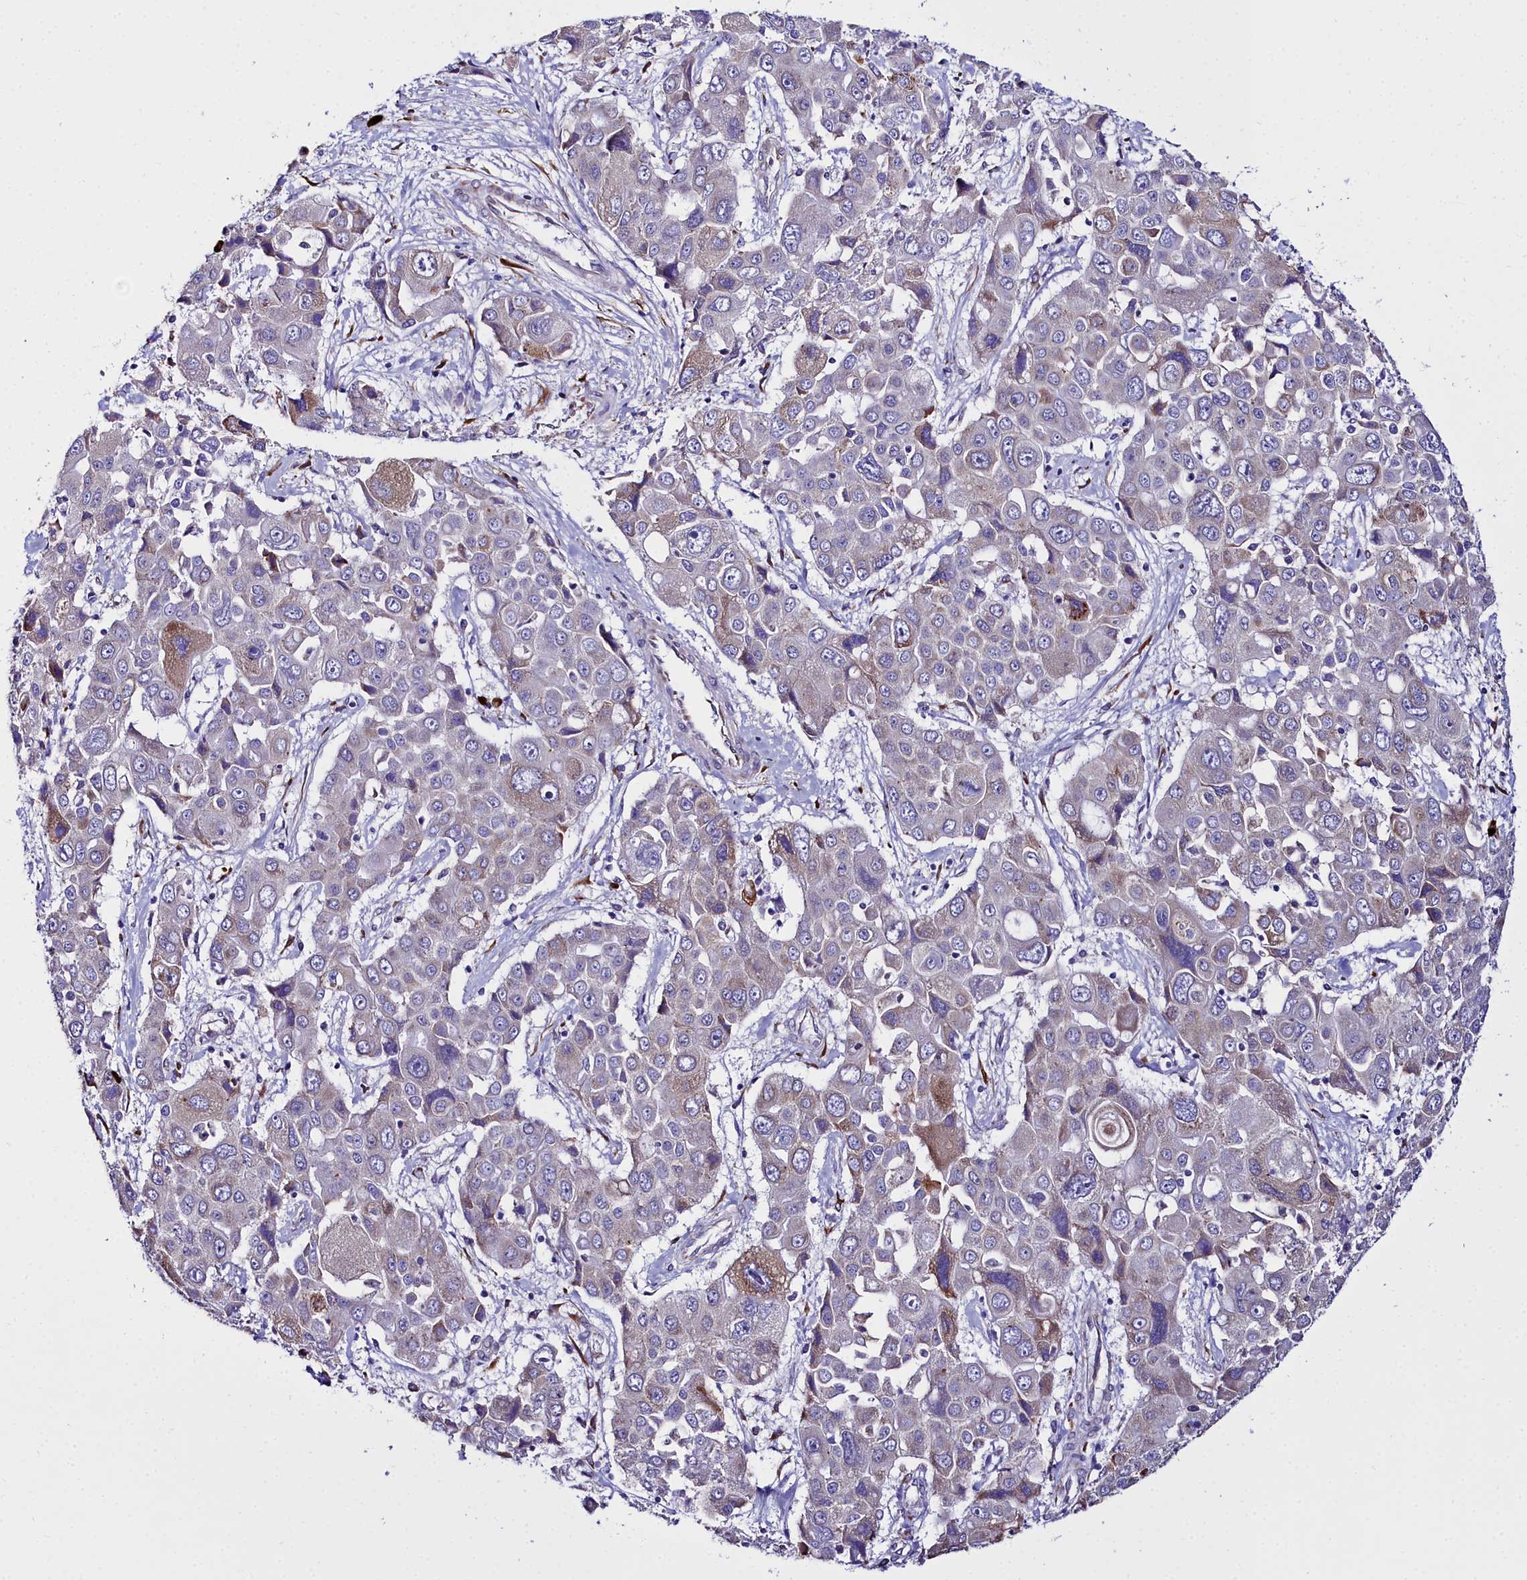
{"staining": {"intensity": "moderate", "quantity": "<25%", "location": "cytoplasmic/membranous"}, "tissue": "liver cancer", "cell_type": "Tumor cells", "image_type": "cancer", "snomed": [{"axis": "morphology", "description": "Cholangiocarcinoma"}, {"axis": "topography", "description": "Liver"}], "caption": "The immunohistochemical stain shows moderate cytoplasmic/membranous positivity in tumor cells of liver cancer (cholangiocarcinoma) tissue. (brown staining indicates protein expression, while blue staining denotes nuclei).", "gene": "TXNDC5", "patient": {"sex": "male", "age": 67}}